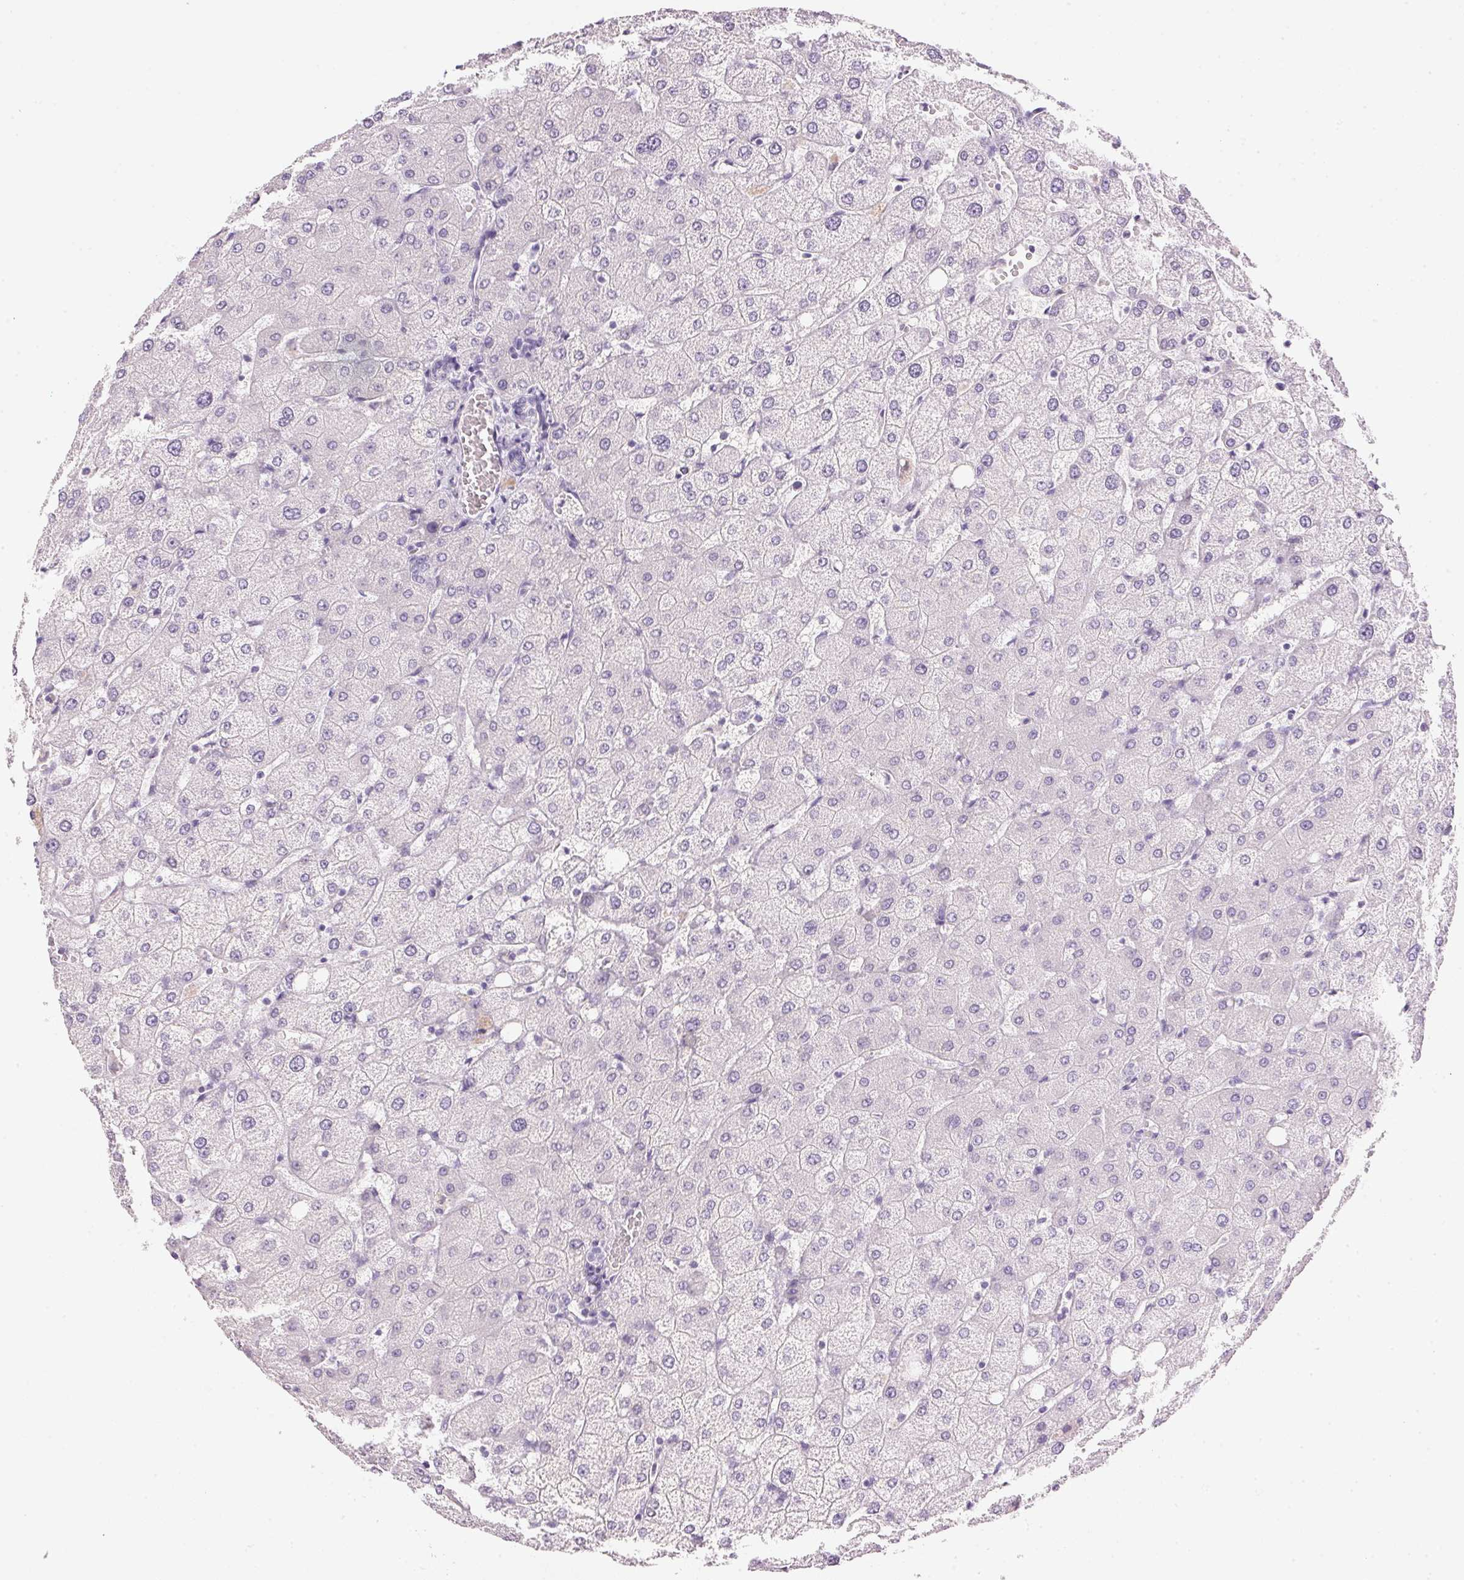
{"staining": {"intensity": "negative", "quantity": "none", "location": "none"}, "tissue": "liver", "cell_type": "Cholangiocytes", "image_type": "normal", "snomed": [{"axis": "morphology", "description": "Normal tissue, NOS"}, {"axis": "topography", "description": "Liver"}], "caption": "A micrograph of human liver is negative for staining in cholangiocytes. (DAB immunohistochemistry (IHC) with hematoxylin counter stain).", "gene": "IGFBP1", "patient": {"sex": "female", "age": 54}}